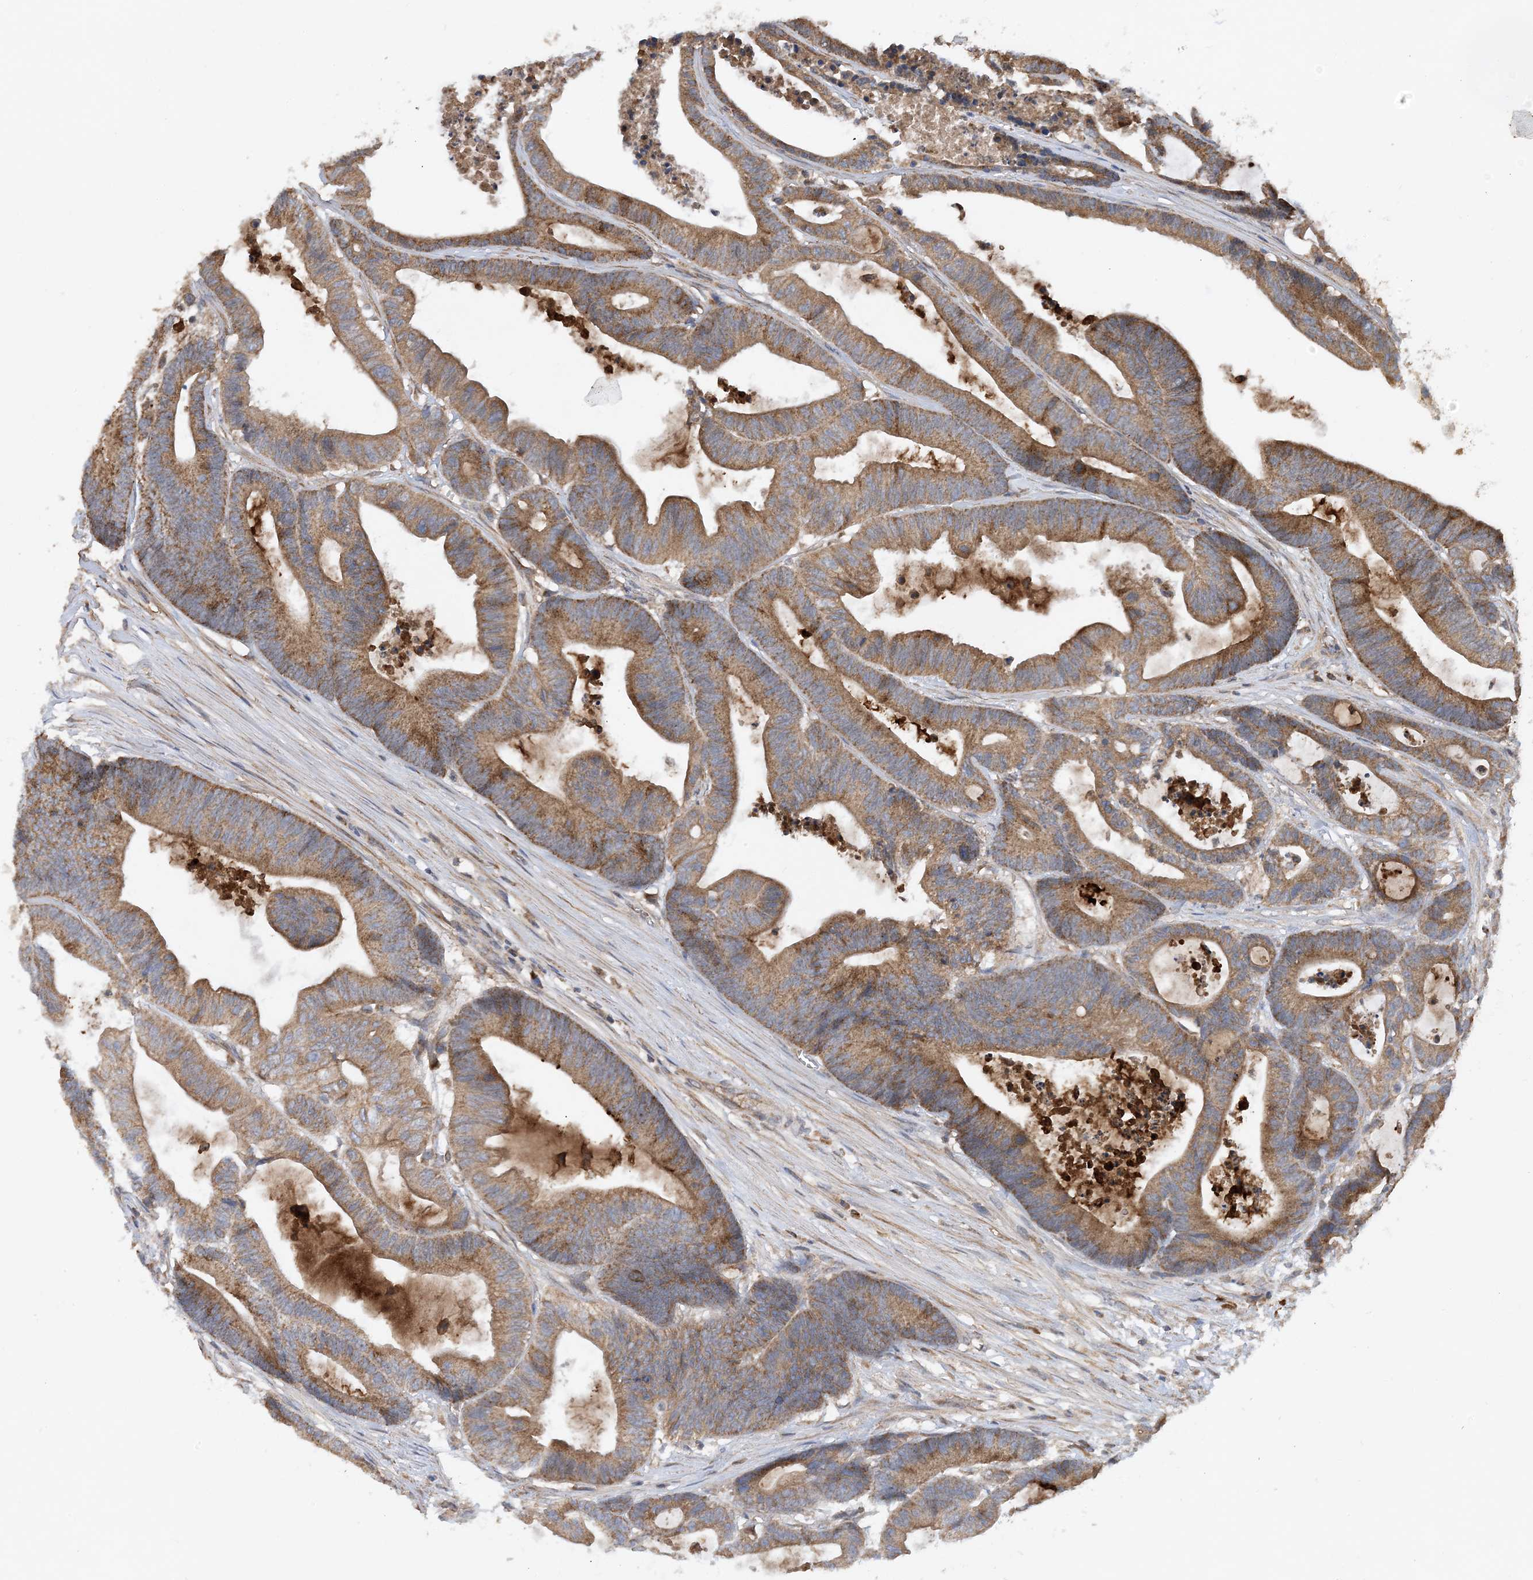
{"staining": {"intensity": "moderate", "quantity": ">75%", "location": "cytoplasmic/membranous"}, "tissue": "colorectal cancer", "cell_type": "Tumor cells", "image_type": "cancer", "snomed": [{"axis": "morphology", "description": "Adenocarcinoma, NOS"}, {"axis": "topography", "description": "Colon"}], "caption": "This is an image of immunohistochemistry (IHC) staining of adenocarcinoma (colorectal), which shows moderate positivity in the cytoplasmic/membranous of tumor cells.", "gene": "STK19", "patient": {"sex": "female", "age": 84}}